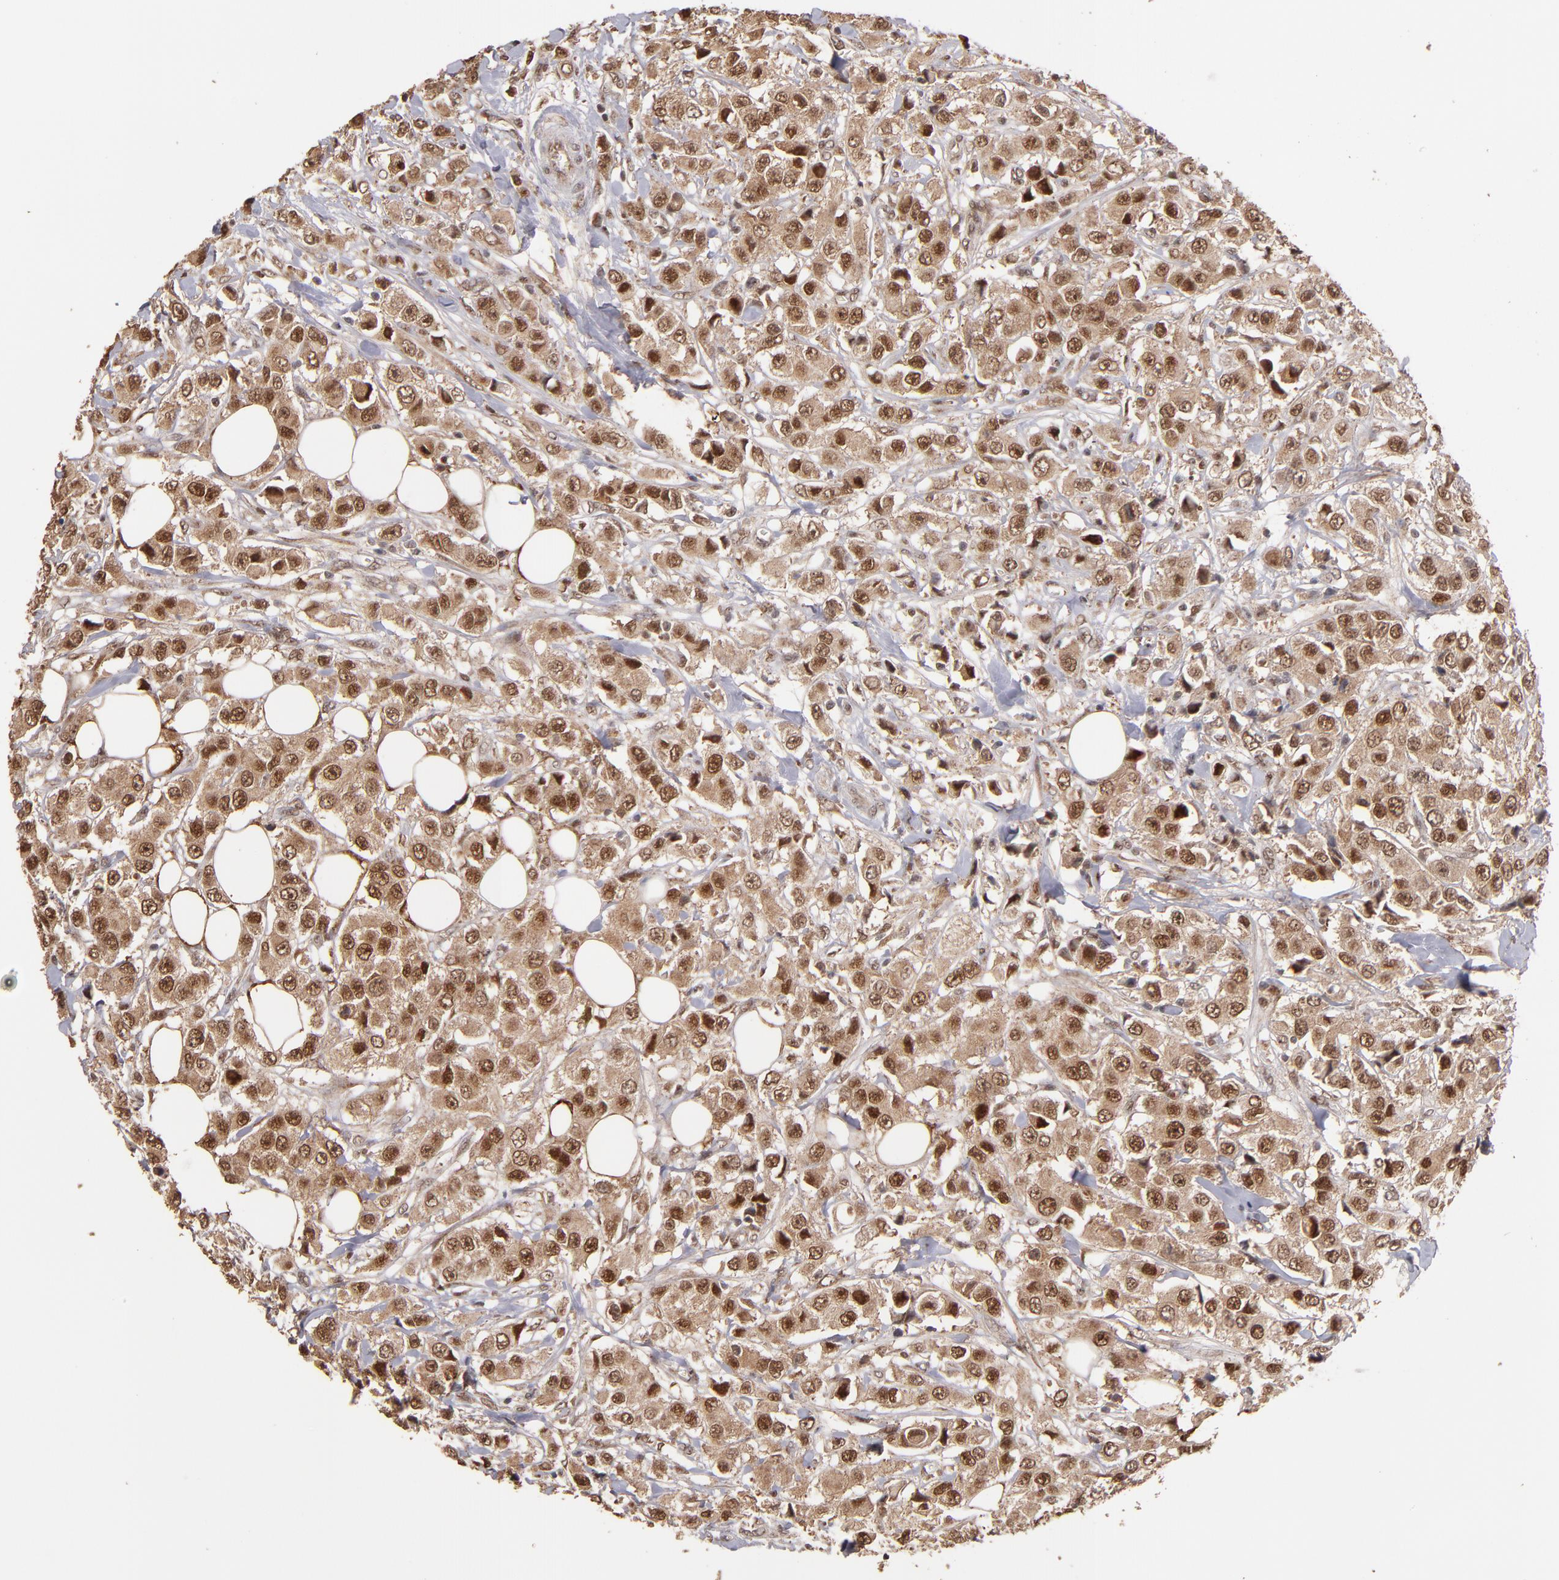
{"staining": {"intensity": "moderate", "quantity": ">75%", "location": "cytoplasmic/membranous,nuclear"}, "tissue": "breast cancer", "cell_type": "Tumor cells", "image_type": "cancer", "snomed": [{"axis": "morphology", "description": "Duct carcinoma"}, {"axis": "topography", "description": "Breast"}], "caption": "High-power microscopy captured an immunohistochemistry (IHC) photomicrograph of invasive ductal carcinoma (breast), revealing moderate cytoplasmic/membranous and nuclear positivity in about >75% of tumor cells.", "gene": "EAPP", "patient": {"sex": "female", "age": 58}}